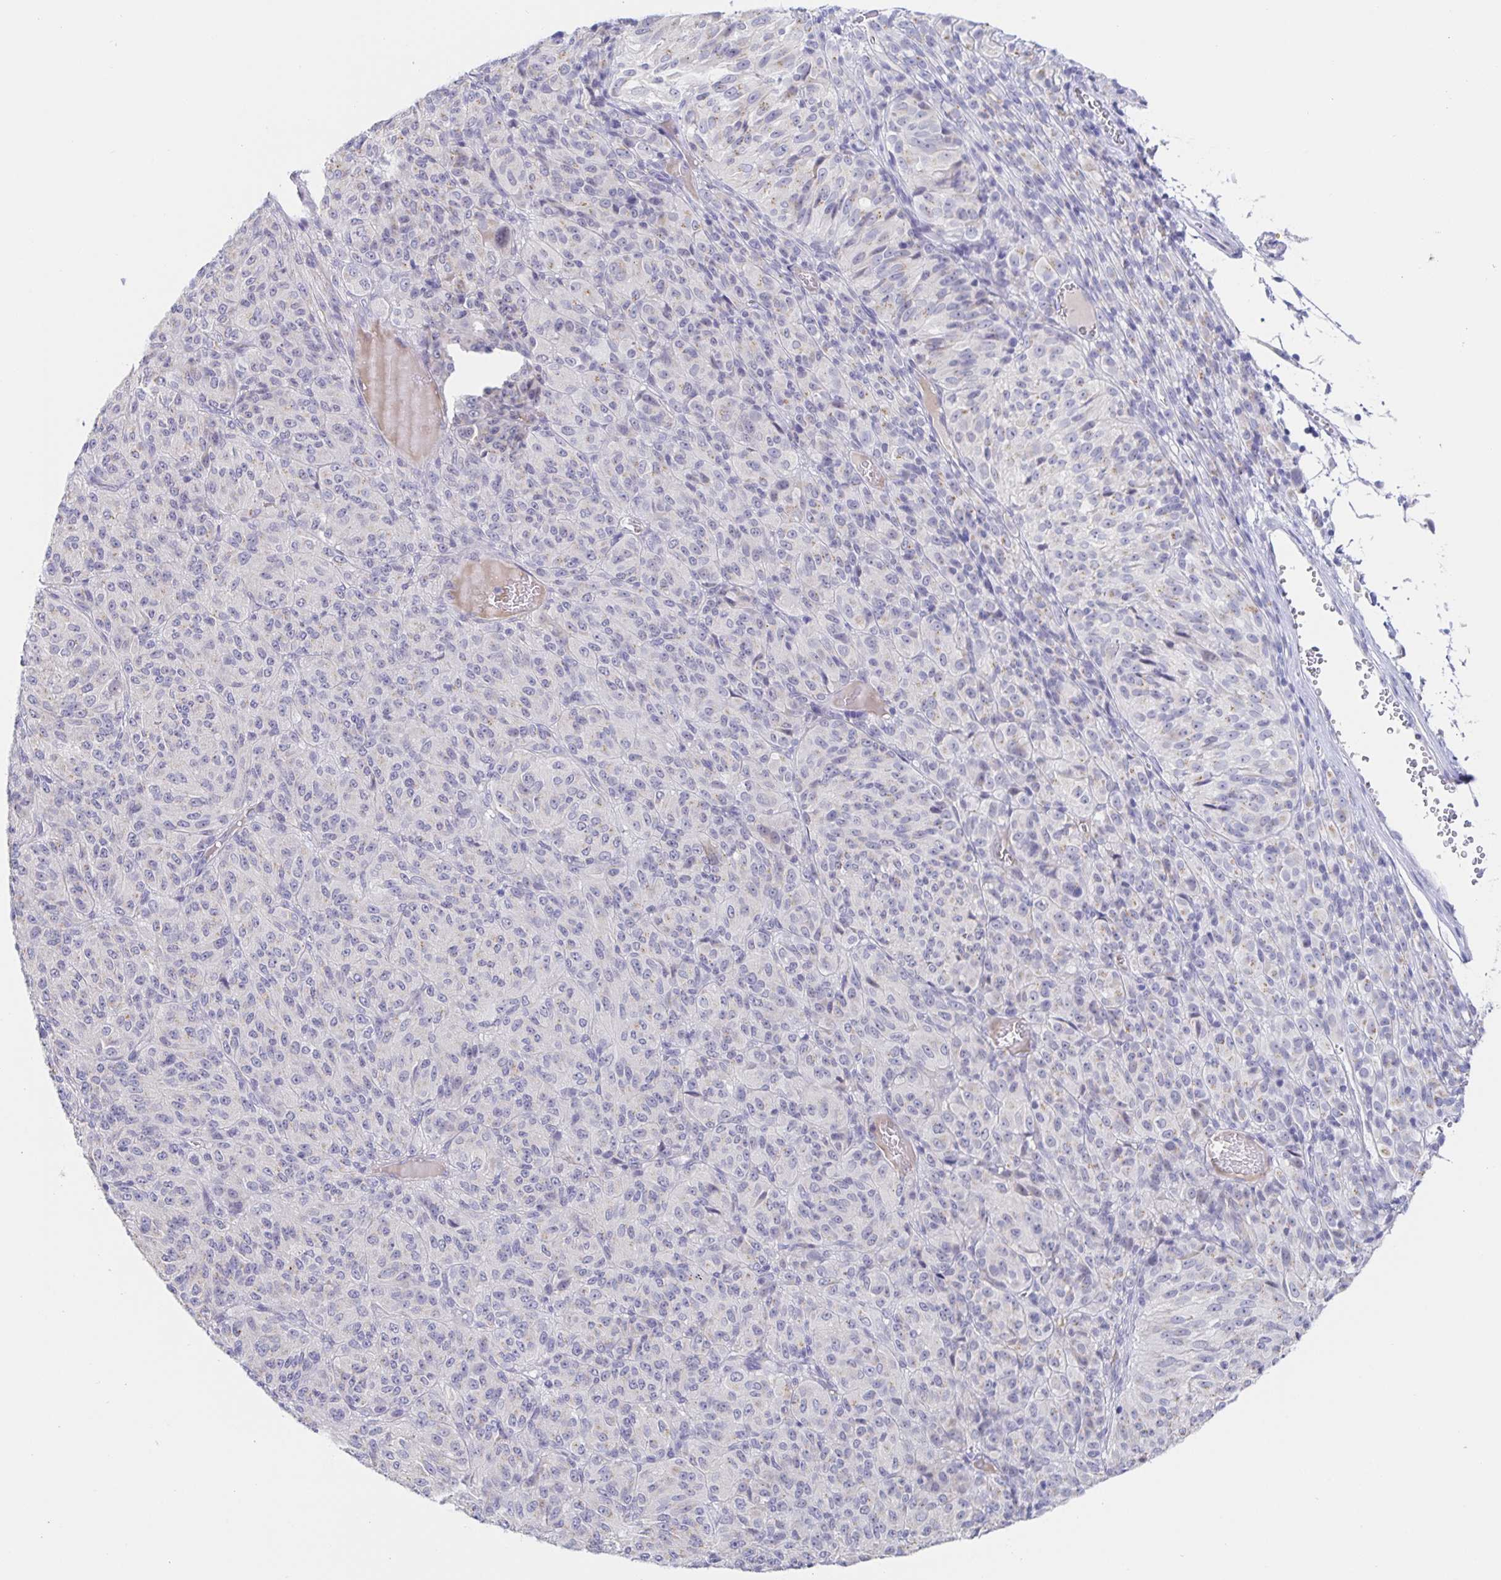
{"staining": {"intensity": "negative", "quantity": "none", "location": "none"}, "tissue": "melanoma", "cell_type": "Tumor cells", "image_type": "cancer", "snomed": [{"axis": "morphology", "description": "Malignant melanoma, Metastatic site"}, {"axis": "topography", "description": "Brain"}], "caption": "Melanoma was stained to show a protein in brown. There is no significant positivity in tumor cells. (Stains: DAB (3,3'-diaminobenzidine) immunohistochemistry (IHC) with hematoxylin counter stain, Microscopy: brightfield microscopy at high magnification).", "gene": "SIAH3", "patient": {"sex": "female", "age": 56}}